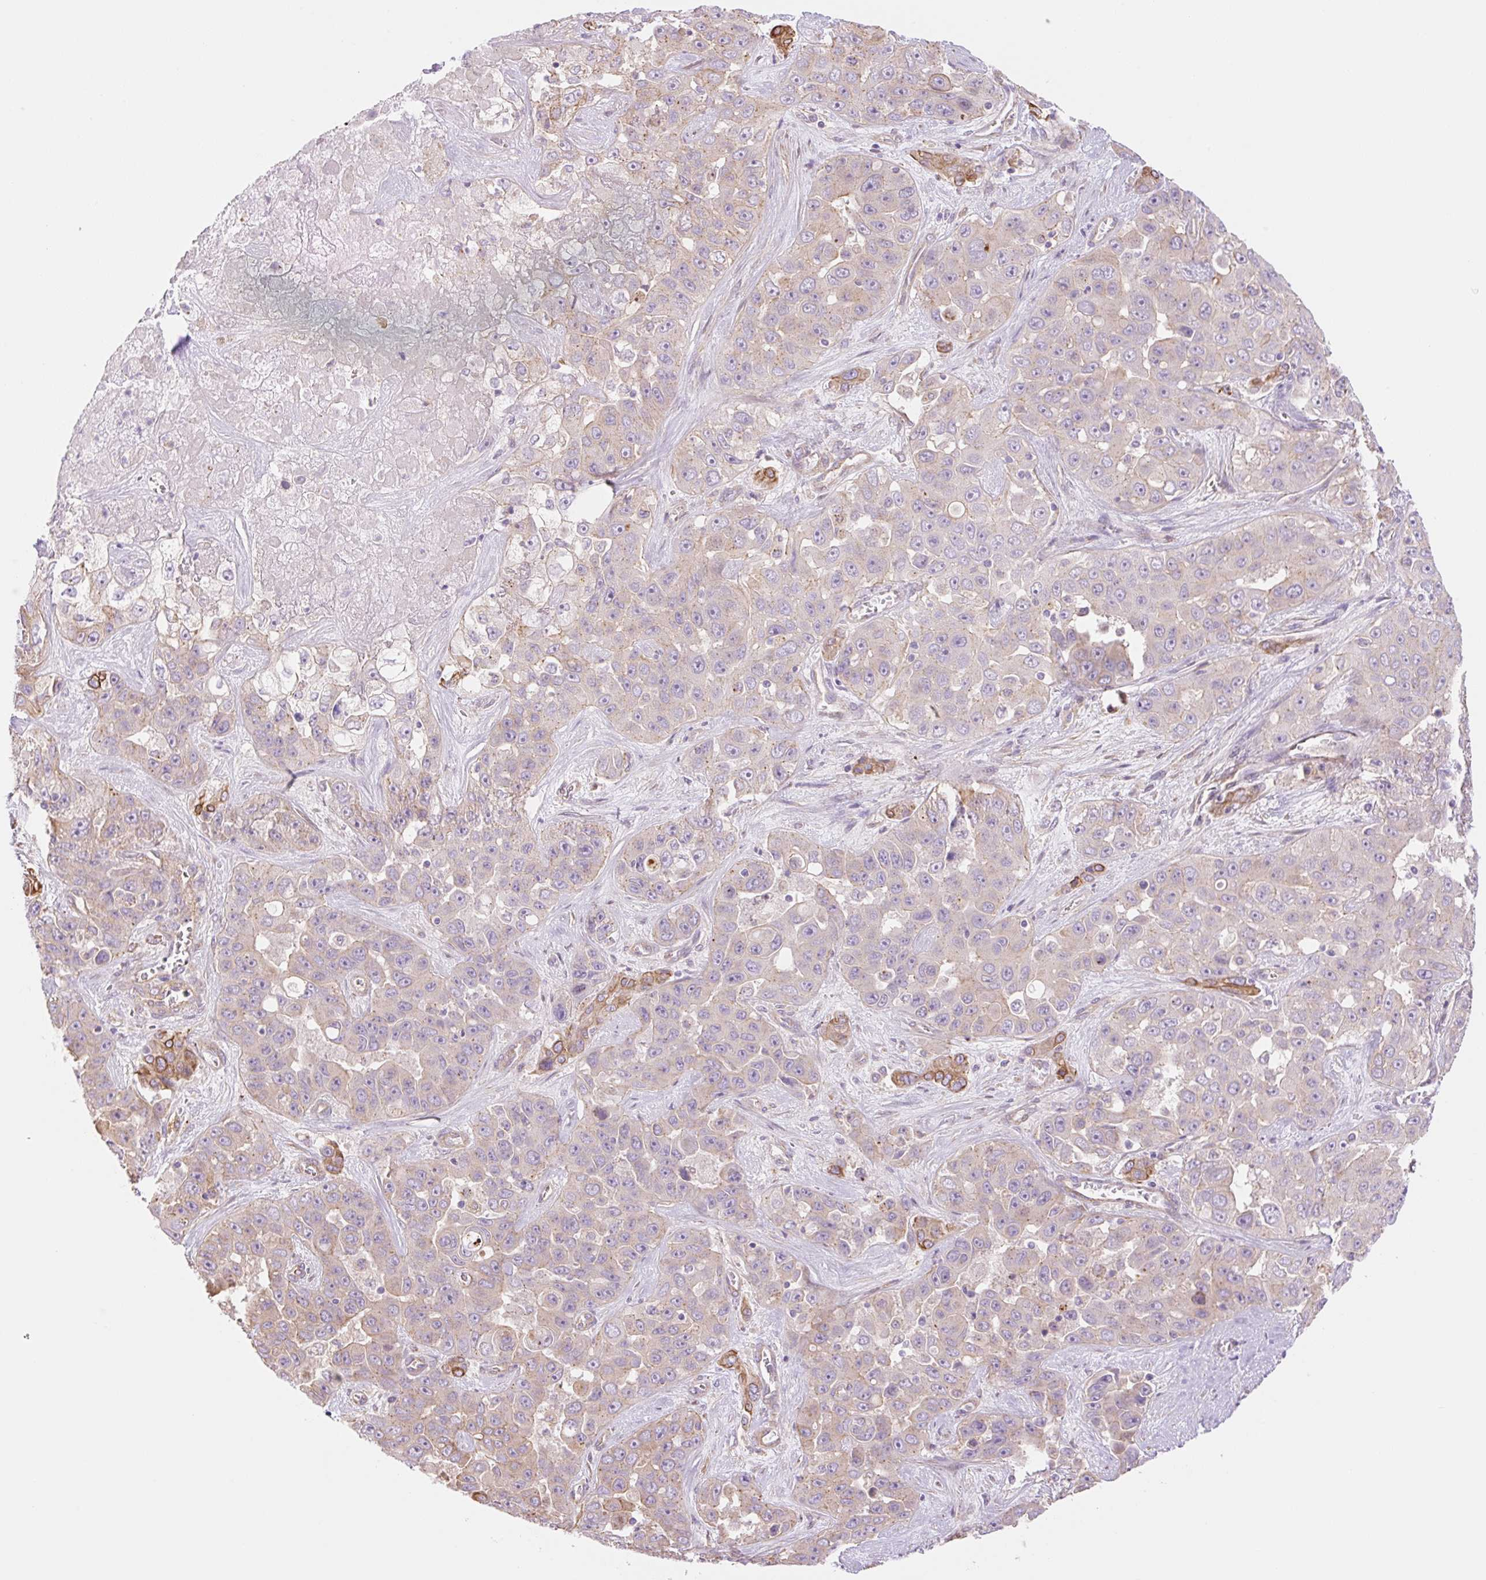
{"staining": {"intensity": "weak", "quantity": "<25%", "location": "cytoplasmic/membranous"}, "tissue": "liver cancer", "cell_type": "Tumor cells", "image_type": "cancer", "snomed": [{"axis": "morphology", "description": "Cholangiocarcinoma"}, {"axis": "topography", "description": "Liver"}], "caption": "The image displays no staining of tumor cells in liver cholangiocarcinoma. (IHC, brightfield microscopy, high magnification).", "gene": "NLRP5", "patient": {"sex": "female", "age": 52}}